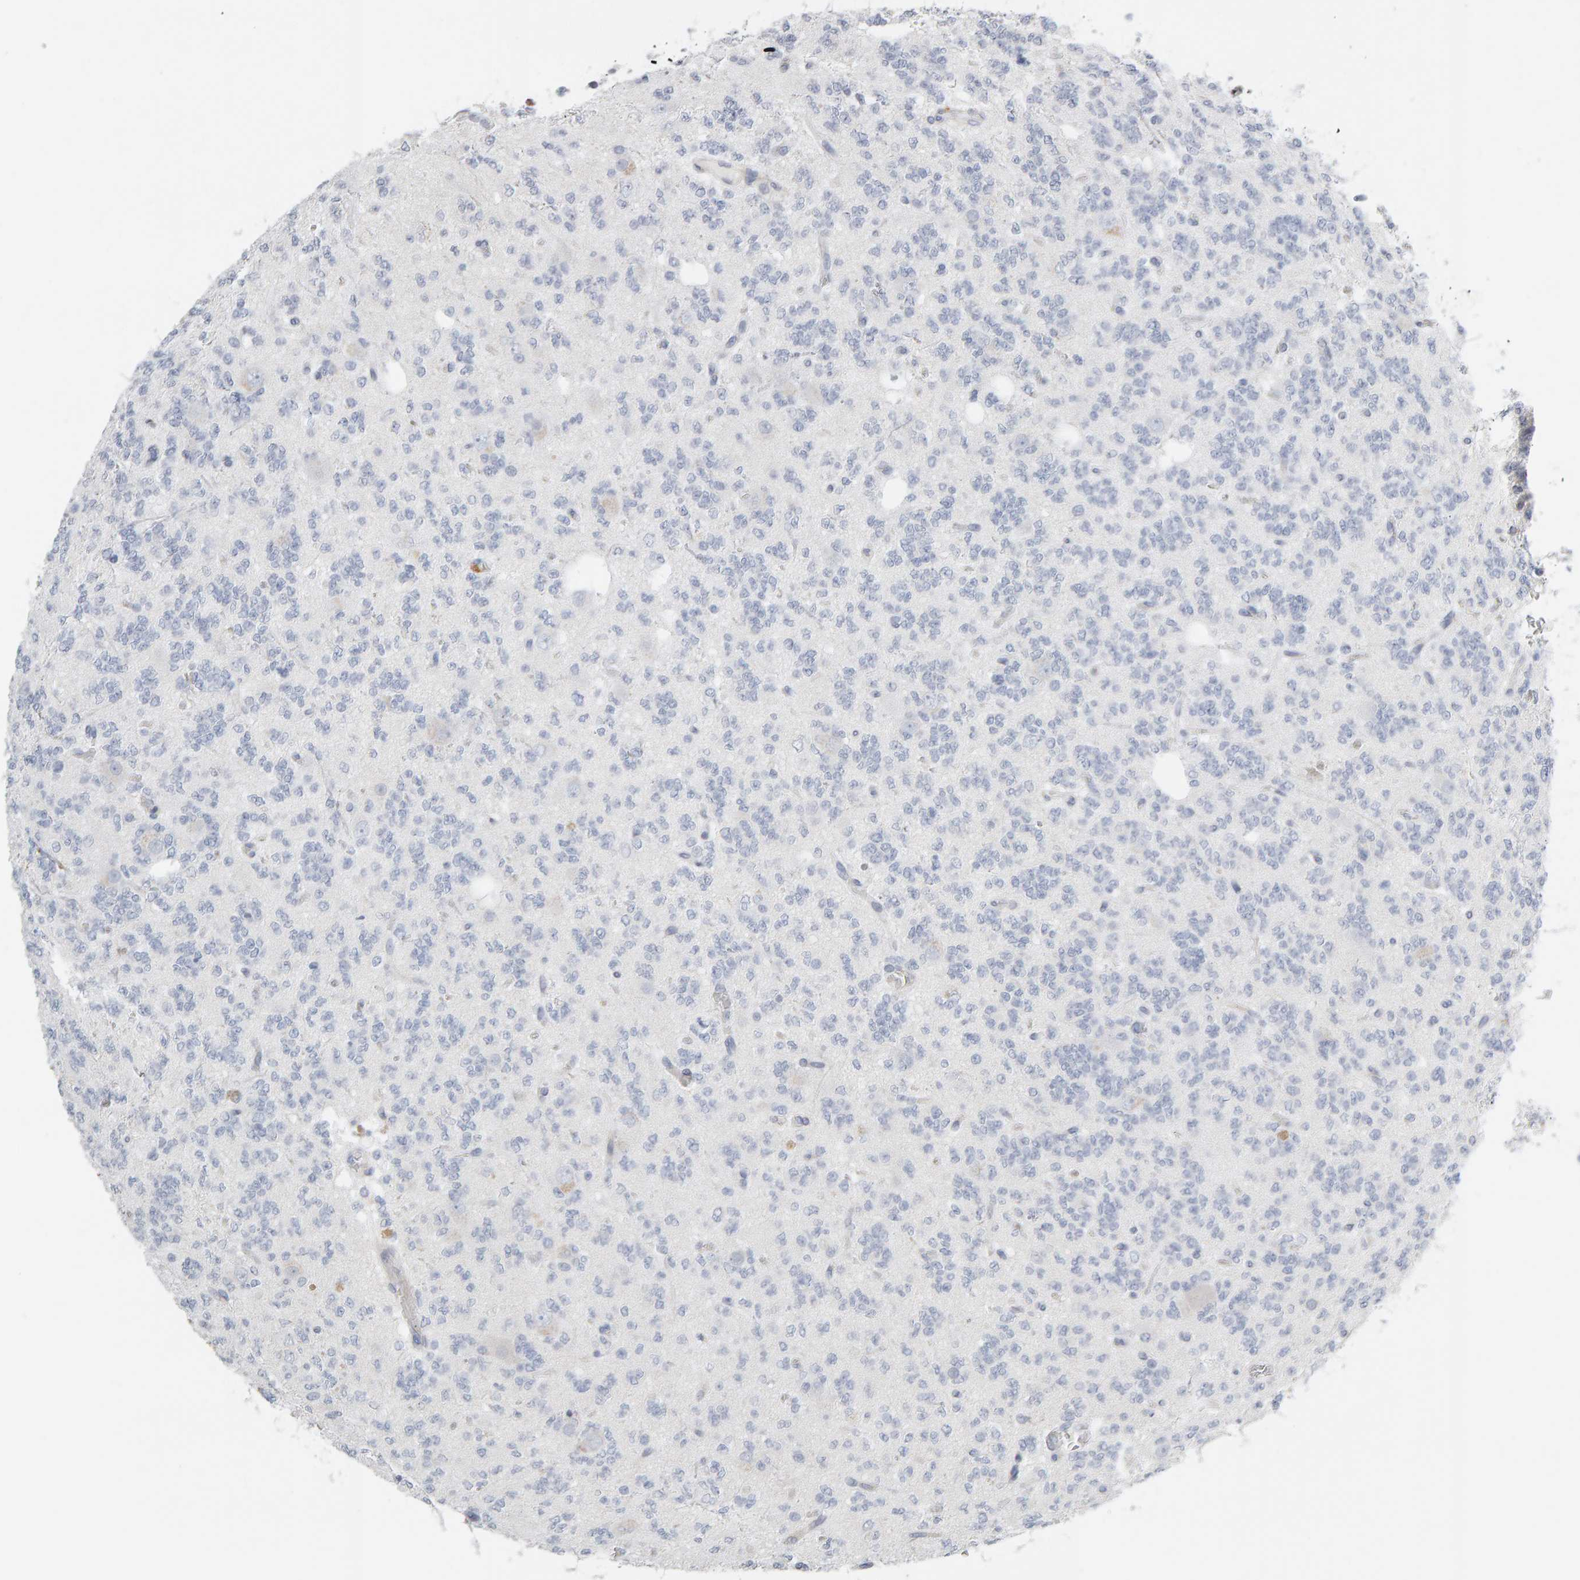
{"staining": {"intensity": "negative", "quantity": "none", "location": "none"}, "tissue": "glioma", "cell_type": "Tumor cells", "image_type": "cancer", "snomed": [{"axis": "morphology", "description": "Glioma, malignant, Low grade"}, {"axis": "topography", "description": "Brain"}], "caption": "IHC photomicrograph of neoplastic tissue: glioma stained with DAB shows no significant protein expression in tumor cells.", "gene": "ENGASE", "patient": {"sex": "male", "age": 38}}